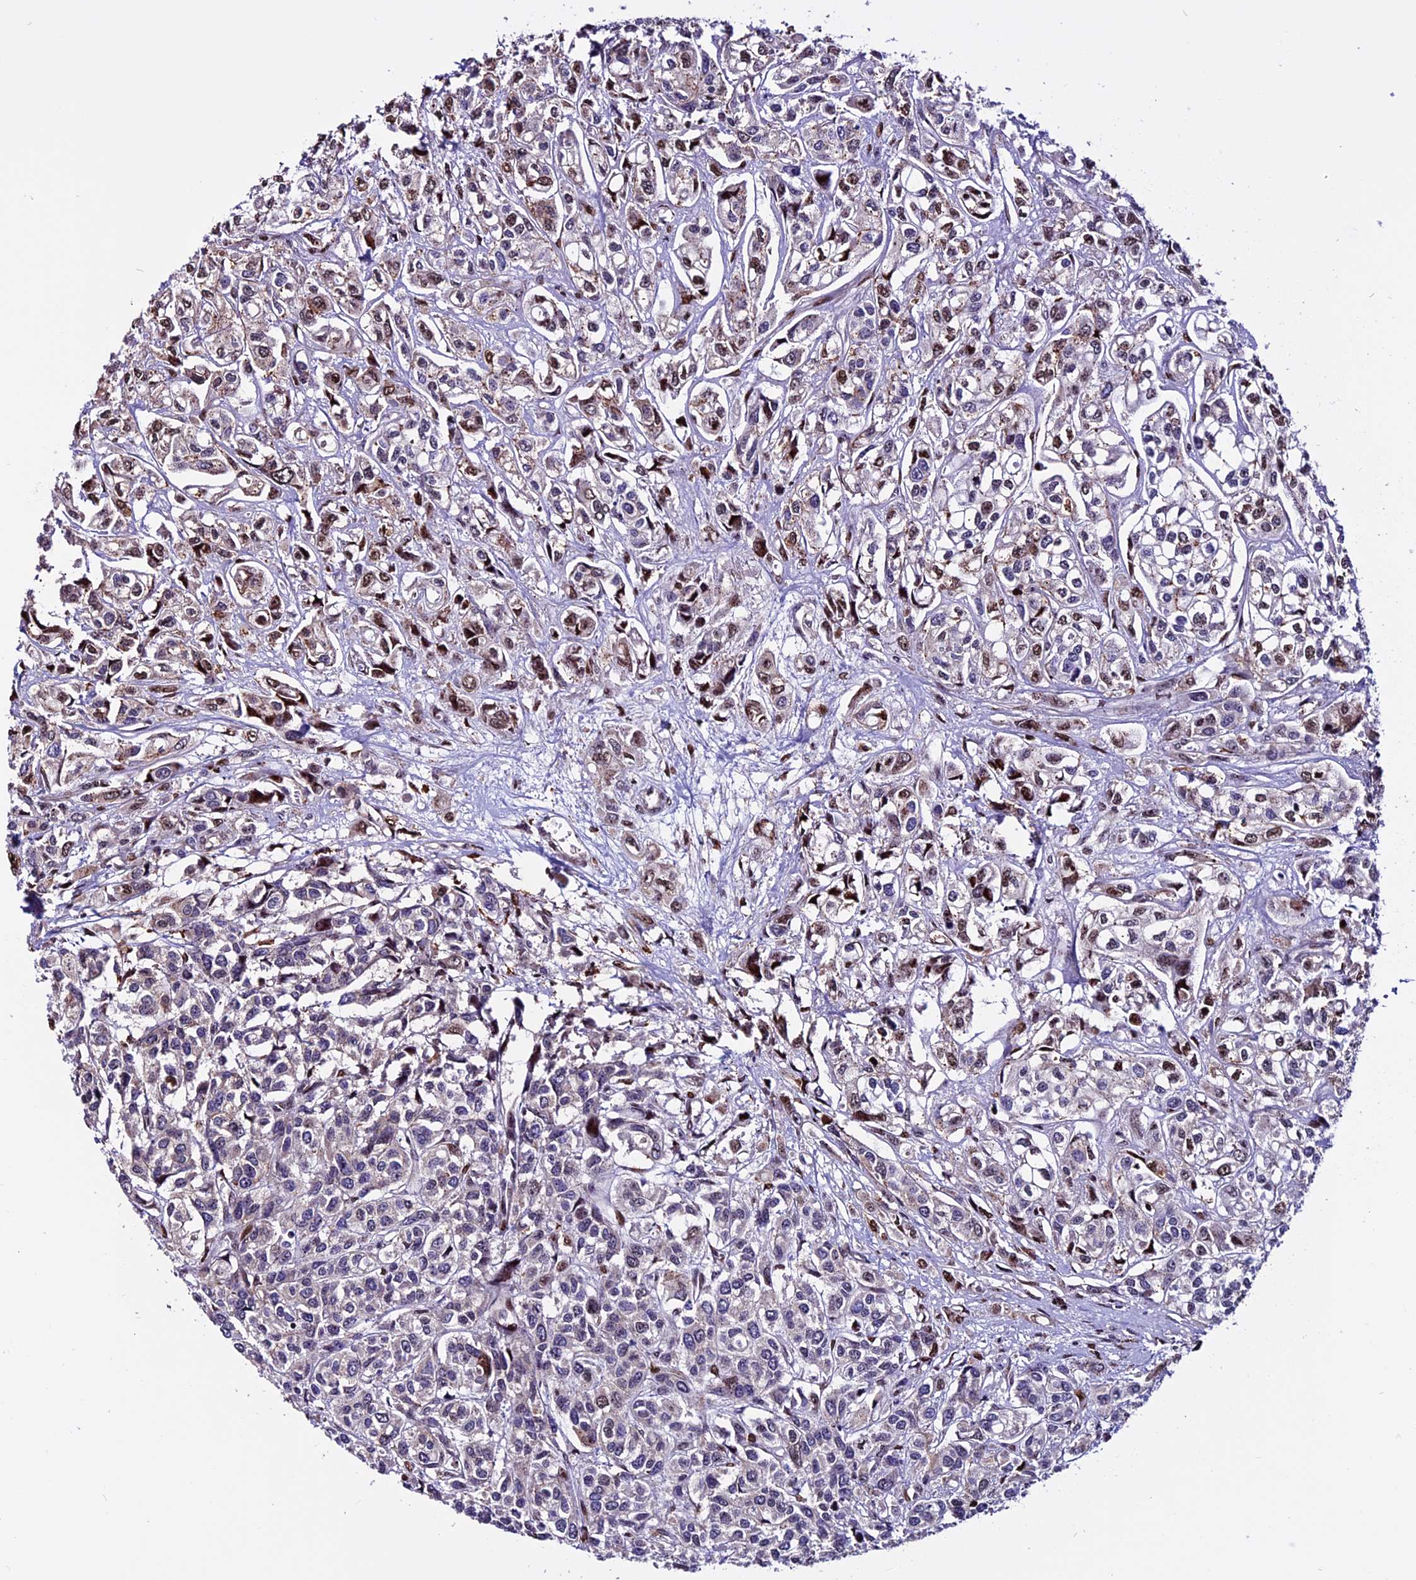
{"staining": {"intensity": "moderate", "quantity": "<25%", "location": "nuclear"}, "tissue": "urothelial cancer", "cell_type": "Tumor cells", "image_type": "cancer", "snomed": [{"axis": "morphology", "description": "Urothelial carcinoma, High grade"}, {"axis": "topography", "description": "Urinary bladder"}], "caption": "Immunohistochemistry (IHC) photomicrograph of high-grade urothelial carcinoma stained for a protein (brown), which displays low levels of moderate nuclear staining in about <25% of tumor cells.", "gene": "RINL", "patient": {"sex": "male", "age": 67}}